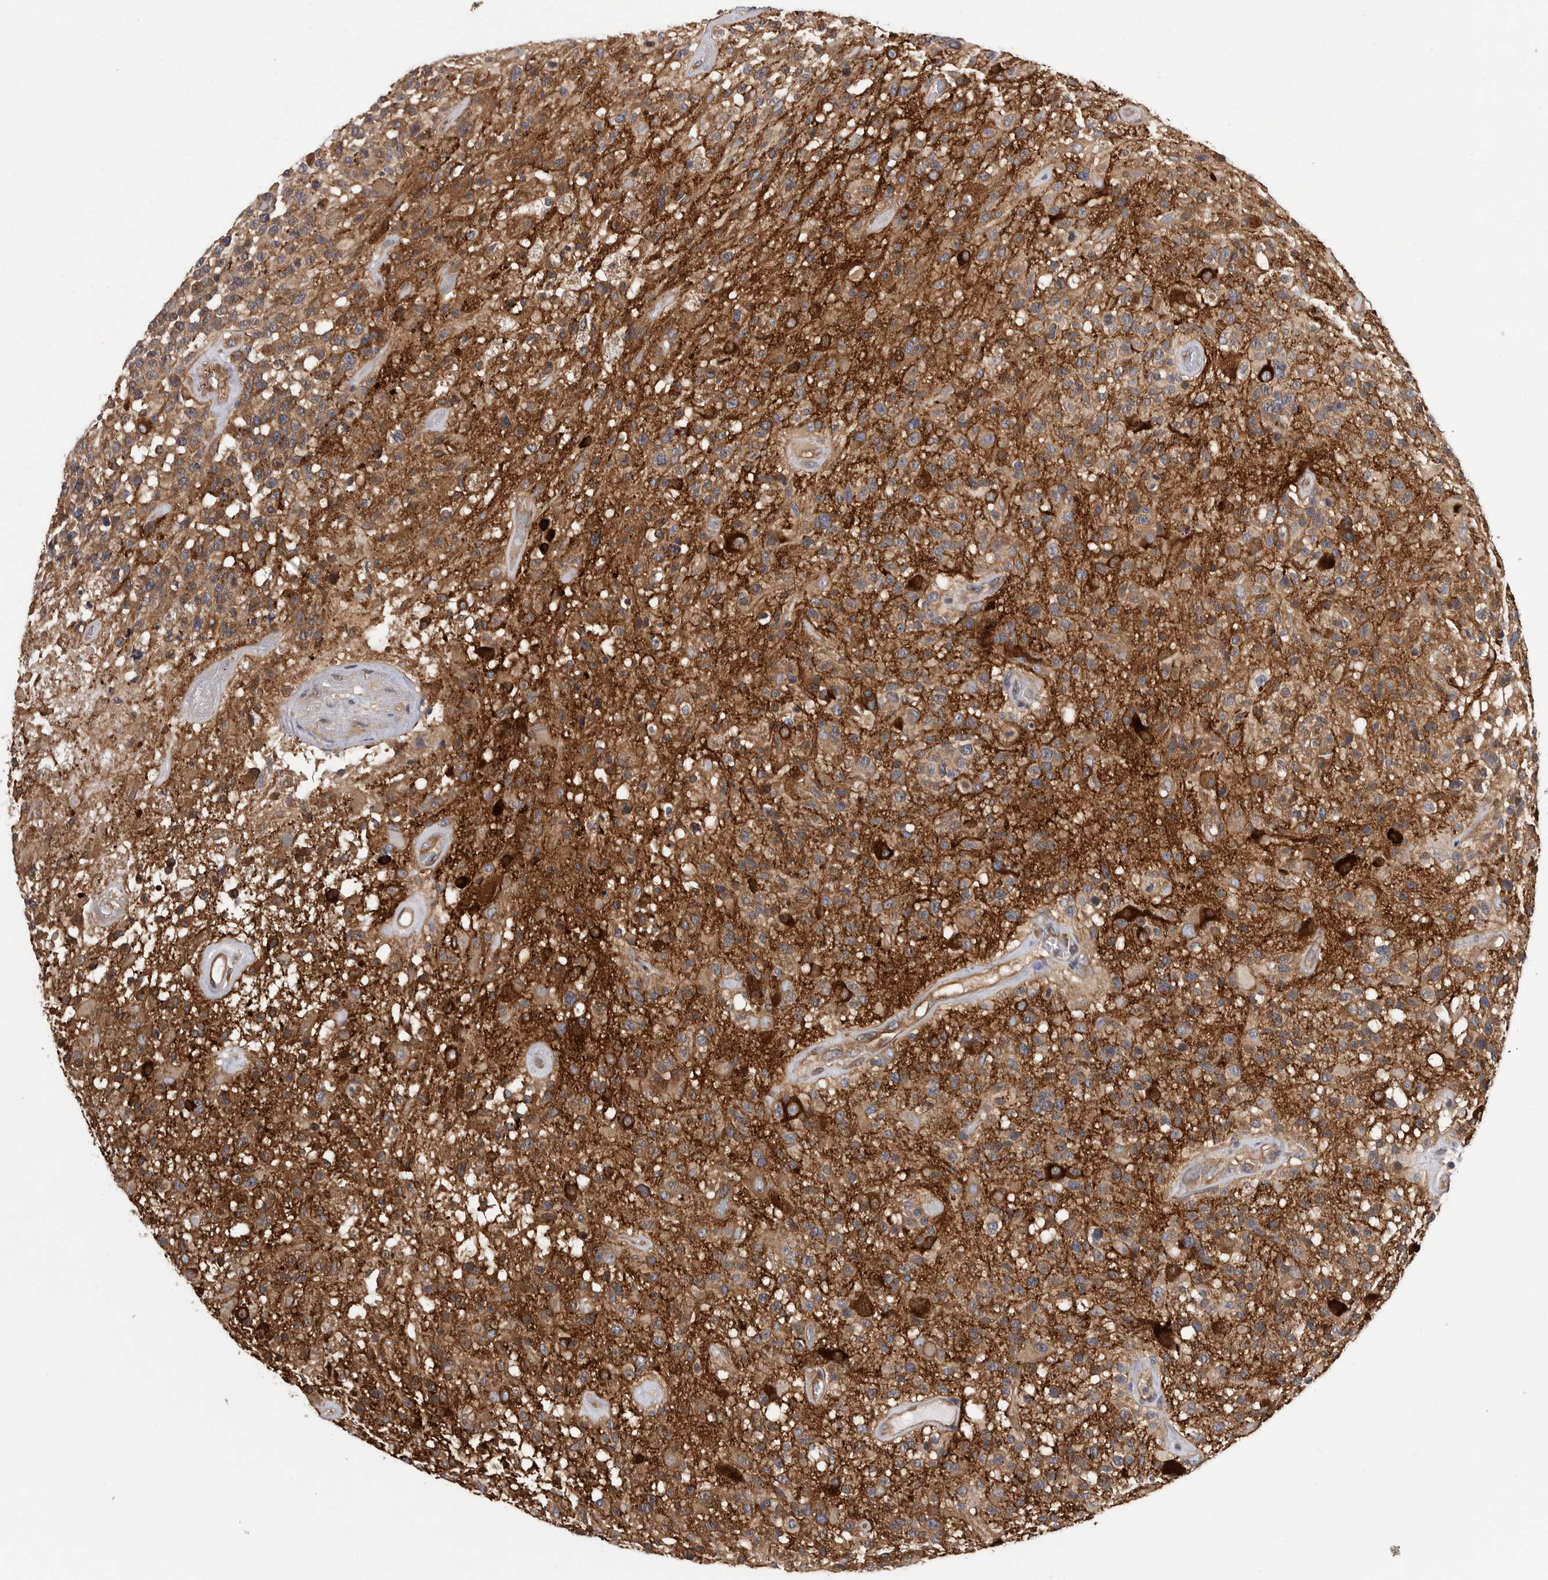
{"staining": {"intensity": "weak", "quantity": ">75%", "location": "cytoplasmic/membranous"}, "tissue": "glioma", "cell_type": "Tumor cells", "image_type": "cancer", "snomed": [{"axis": "morphology", "description": "Glioma, malignant, High grade"}, {"axis": "morphology", "description": "Glioblastoma, NOS"}, {"axis": "topography", "description": "Brain"}], "caption": "Immunohistochemistry image of malignant high-grade glioma stained for a protein (brown), which demonstrates low levels of weak cytoplasmic/membranous expression in about >75% of tumor cells.", "gene": "OXR1", "patient": {"sex": "male", "age": 60}}